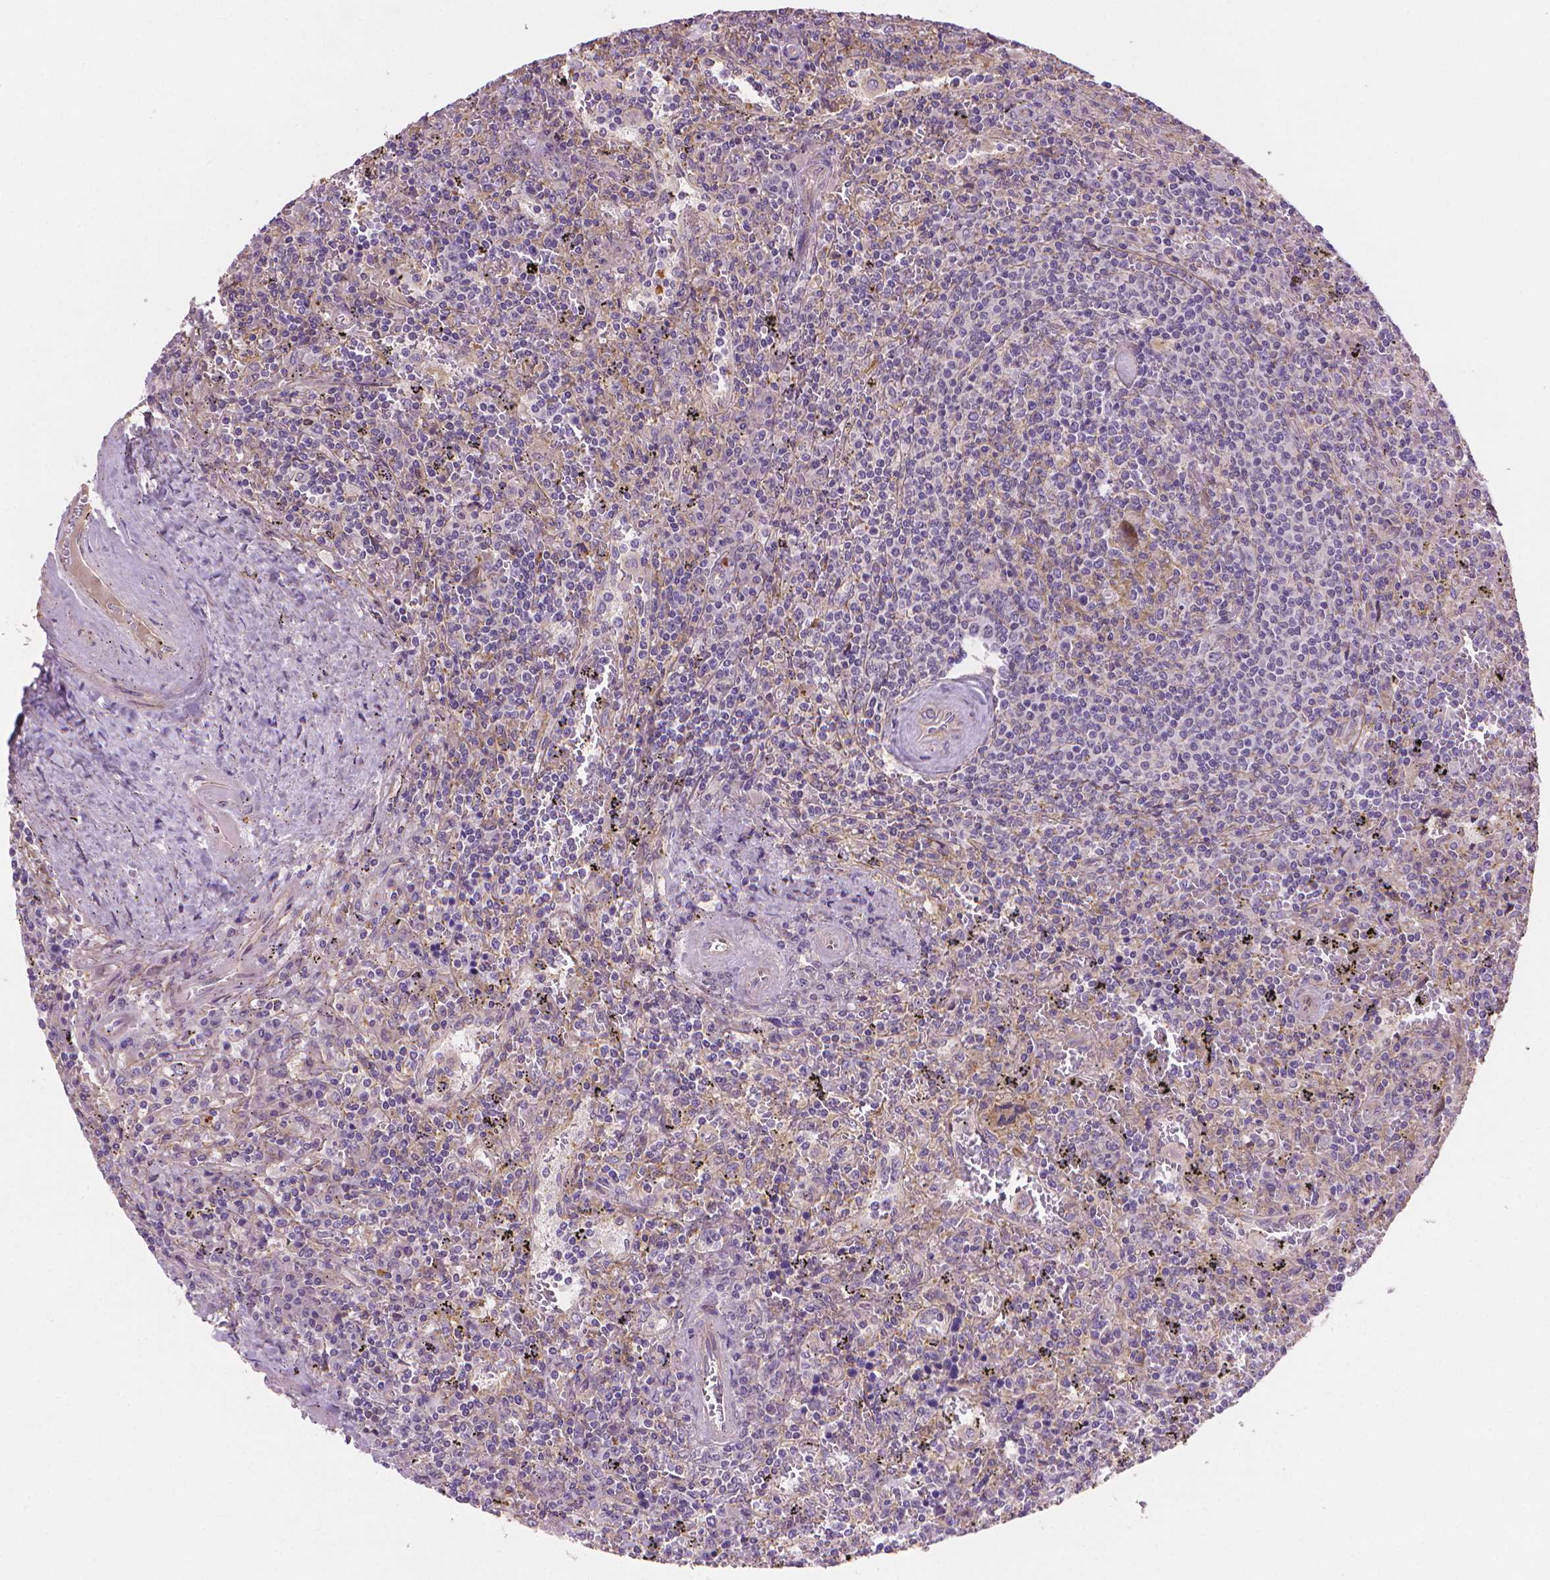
{"staining": {"intensity": "negative", "quantity": "none", "location": "none"}, "tissue": "lymphoma", "cell_type": "Tumor cells", "image_type": "cancer", "snomed": [{"axis": "morphology", "description": "Malignant lymphoma, non-Hodgkin's type, Low grade"}, {"axis": "topography", "description": "Spleen"}], "caption": "Immunohistochemistry (IHC) of low-grade malignant lymphoma, non-Hodgkin's type reveals no staining in tumor cells. (DAB (3,3'-diaminobenzidine) immunohistochemistry (IHC) visualized using brightfield microscopy, high magnification).", "gene": "AMMECR1", "patient": {"sex": "male", "age": 62}}